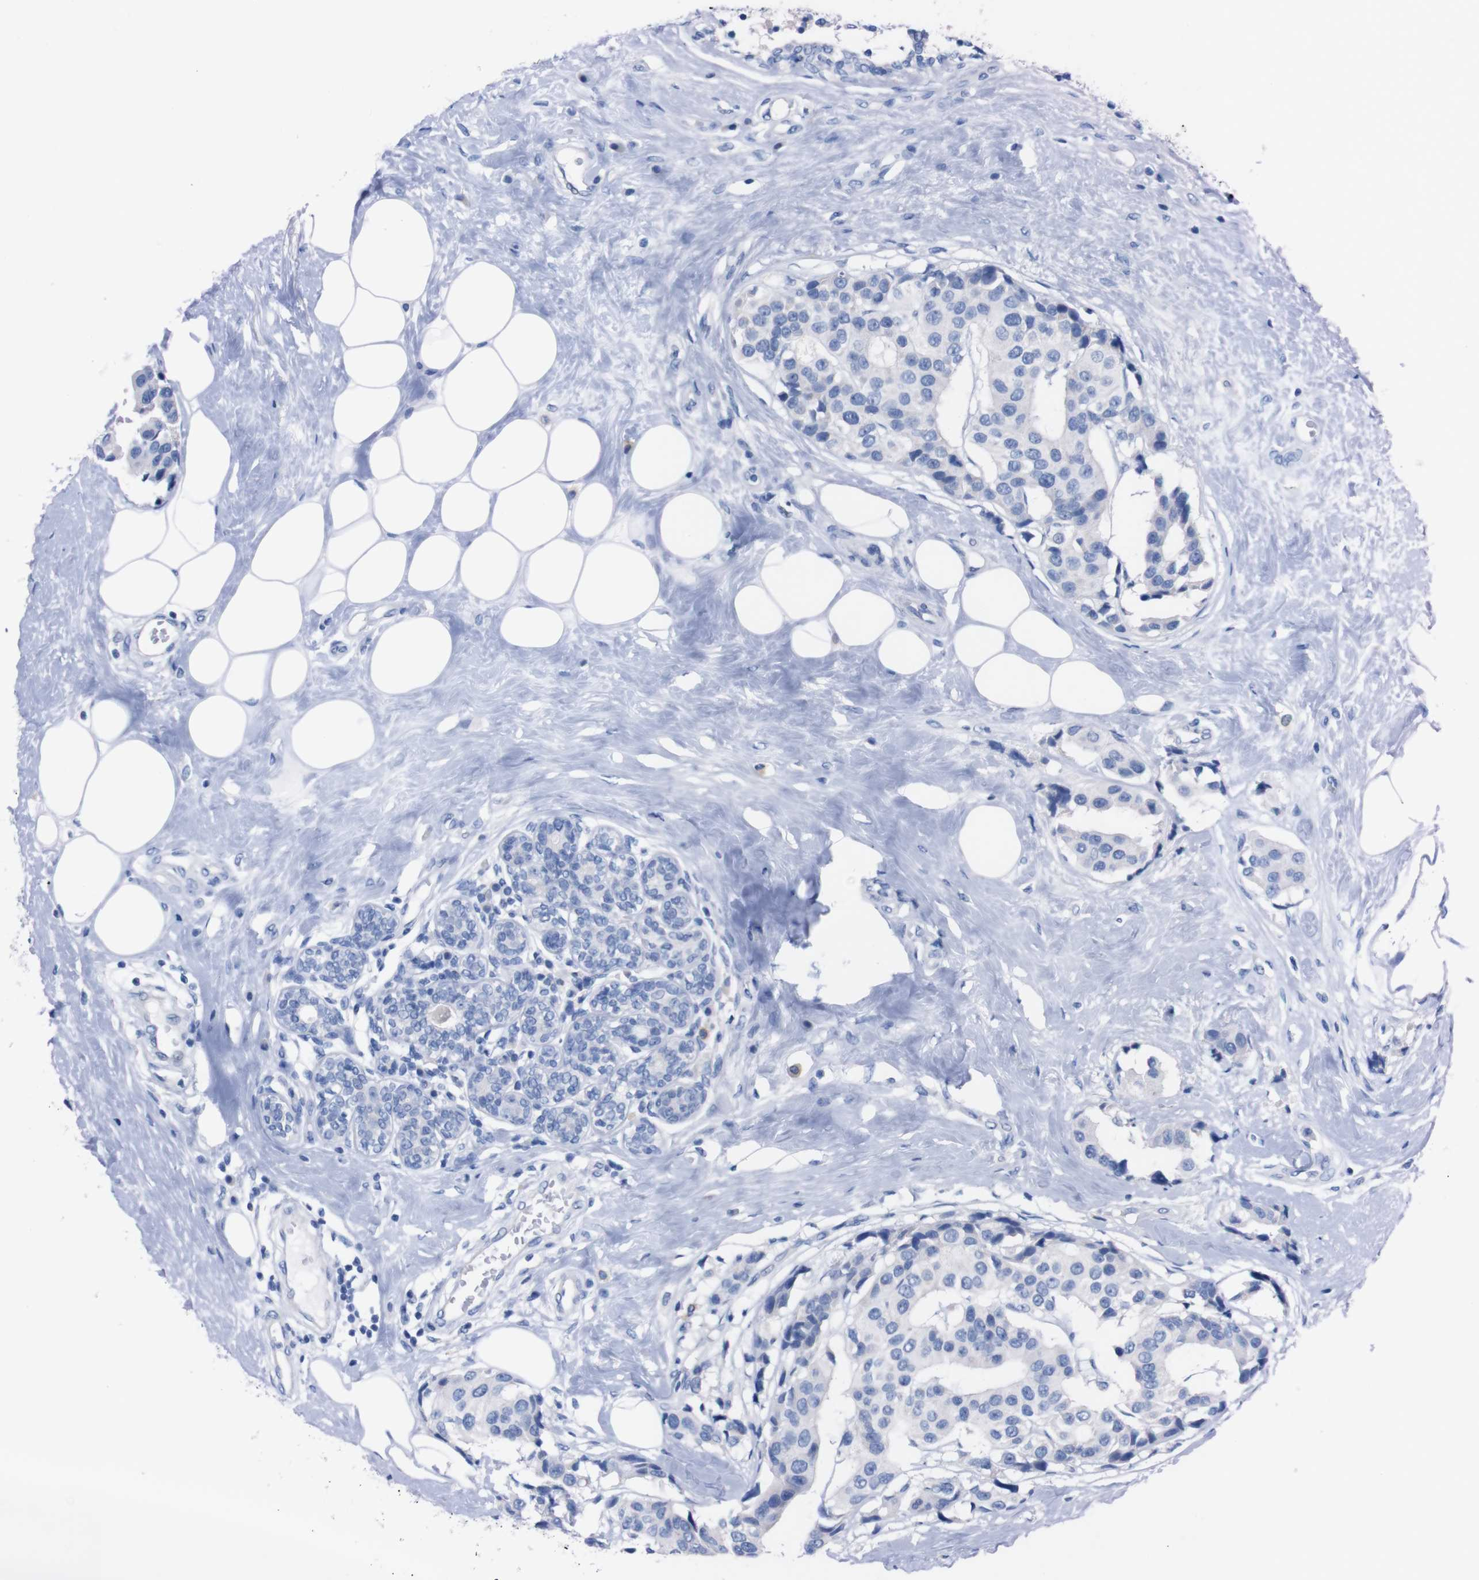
{"staining": {"intensity": "negative", "quantity": "none", "location": "none"}, "tissue": "breast cancer", "cell_type": "Tumor cells", "image_type": "cancer", "snomed": [{"axis": "morphology", "description": "Normal tissue, NOS"}, {"axis": "morphology", "description": "Duct carcinoma"}, {"axis": "topography", "description": "Breast"}], "caption": "Immunohistochemistry of breast cancer (infiltrating ductal carcinoma) demonstrates no expression in tumor cells.", "gene": "TMEM243", "patient": {"sex": "female", "age": 39}}